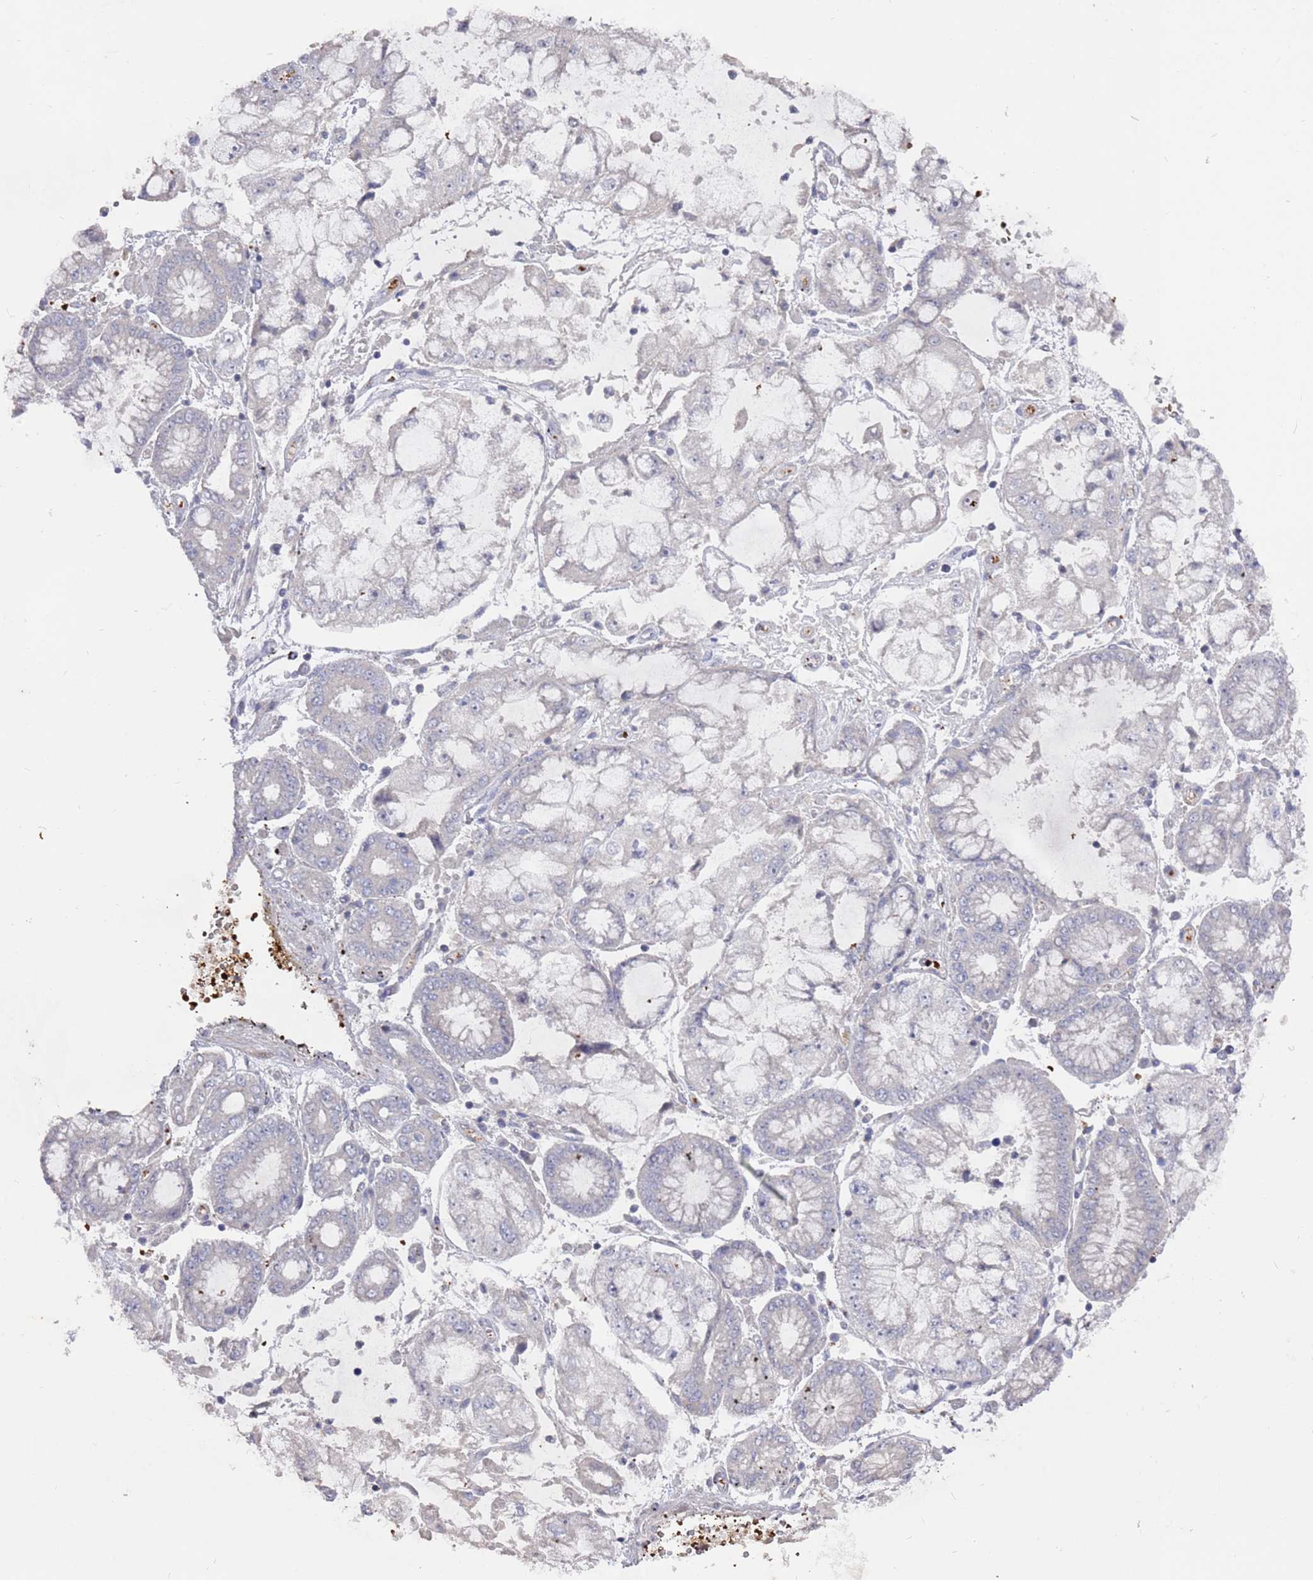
{"staining": {"intensity": "negative", "quantity": "none", "location": "none"}, "tissue": "stomach cancer", "cell_type": "Tumor cells", "image_type": "cancer", "snomed": [{"axis": "morphology", "description": "Adenocarcinoma, NOS"}, {"axis": "topography", "description": "Stomach"}], "caption": "Stomach cancer (adenocarcinoma) stained for a protein using immunohistochemistry (IHC) demonstrates no staining tumor cells.", "gene": "LACC1", "patient": {"sex": "male", "age": 76}}